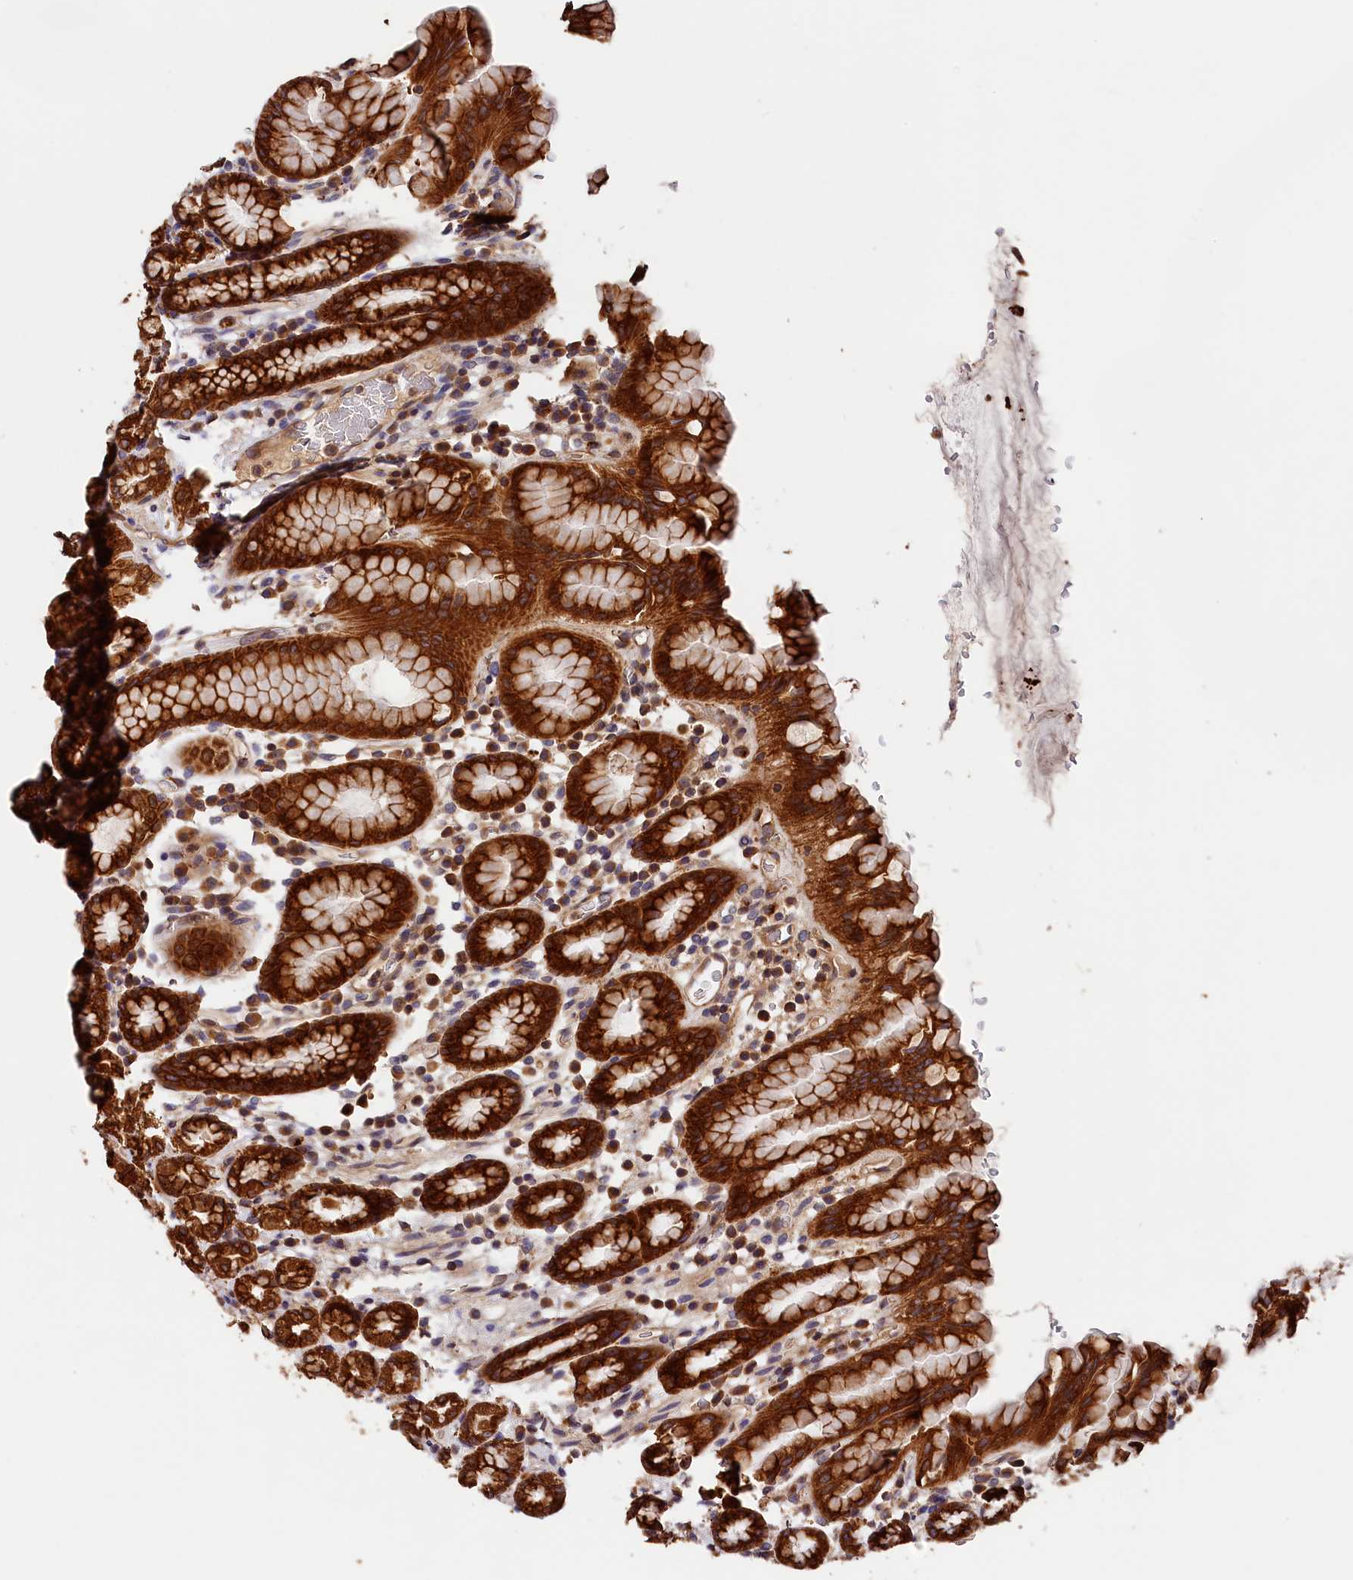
{"staining": {"intensity": "strong", "quantity": ">75%", "location": "cytoplasmic/membranous"}, "tissue": "stomach", "cell_type": "Glandular cells", "image_type": "normal", "snomed": [{"axis": "morphology", "description": "Normal tissue, NOS"}, {"axis": "topography", "description": "Stomach, upper"}, {"axis": "topography", "description": "Stomach, lower"}, {"axis": "topography", "description": "Small intestine"}], "caption": "Glandular cells exhibit high levels of strong cytoplasmic/membranous expression in about >75% of cells in benign stomach. (DAB = brown stain, brightfield microscopy at high magnification).", "gene": "HMOX2", "patient": {"sex": "male", "age": 68}}